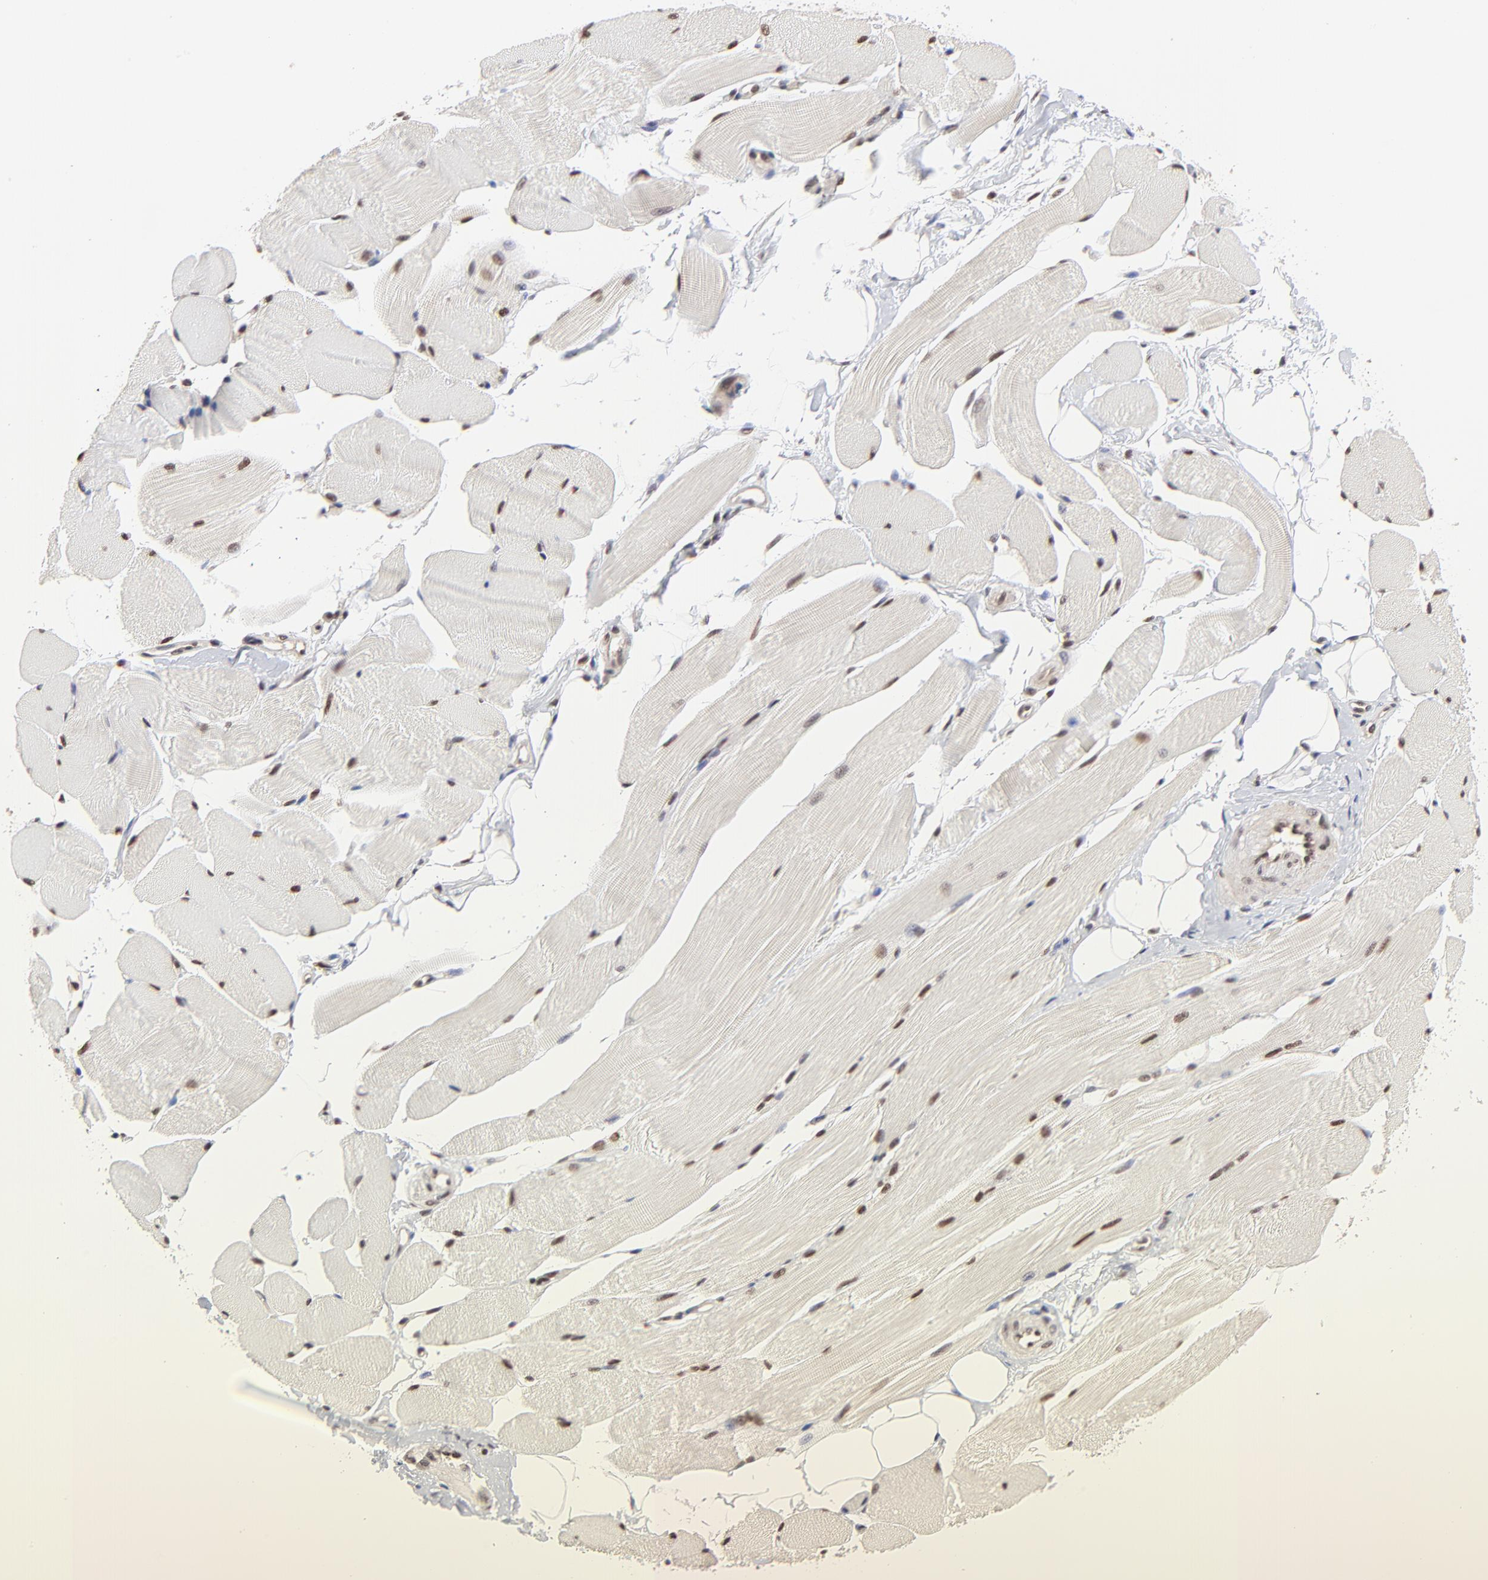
{"staining": {"intensity": "strong", "quantity": "25%-75%", "location": "nuclear"}, "tissue": "skeletal muscle", "cell_type": "Myocytes", "image_type": "normal", "snomed": [{"axis": "morphology", "description": "Normal tissue, NOS"}, {"axis": "topography", "description": "Skeletal muscle"}, {"axis": "topography", "description": "Peripheral nerve tissue"}], "caption": "IHC of benign human skeletal muscle exhibits high levels of strong nuclear expression in about 25%-75% of myocytes. The staining was performed using DAB, with brown indicating positive protein expression. Nuclei are stained blue with hematoxylin.", "gene": "DSN1", "patient": {"sex": "female", "age": 84}}